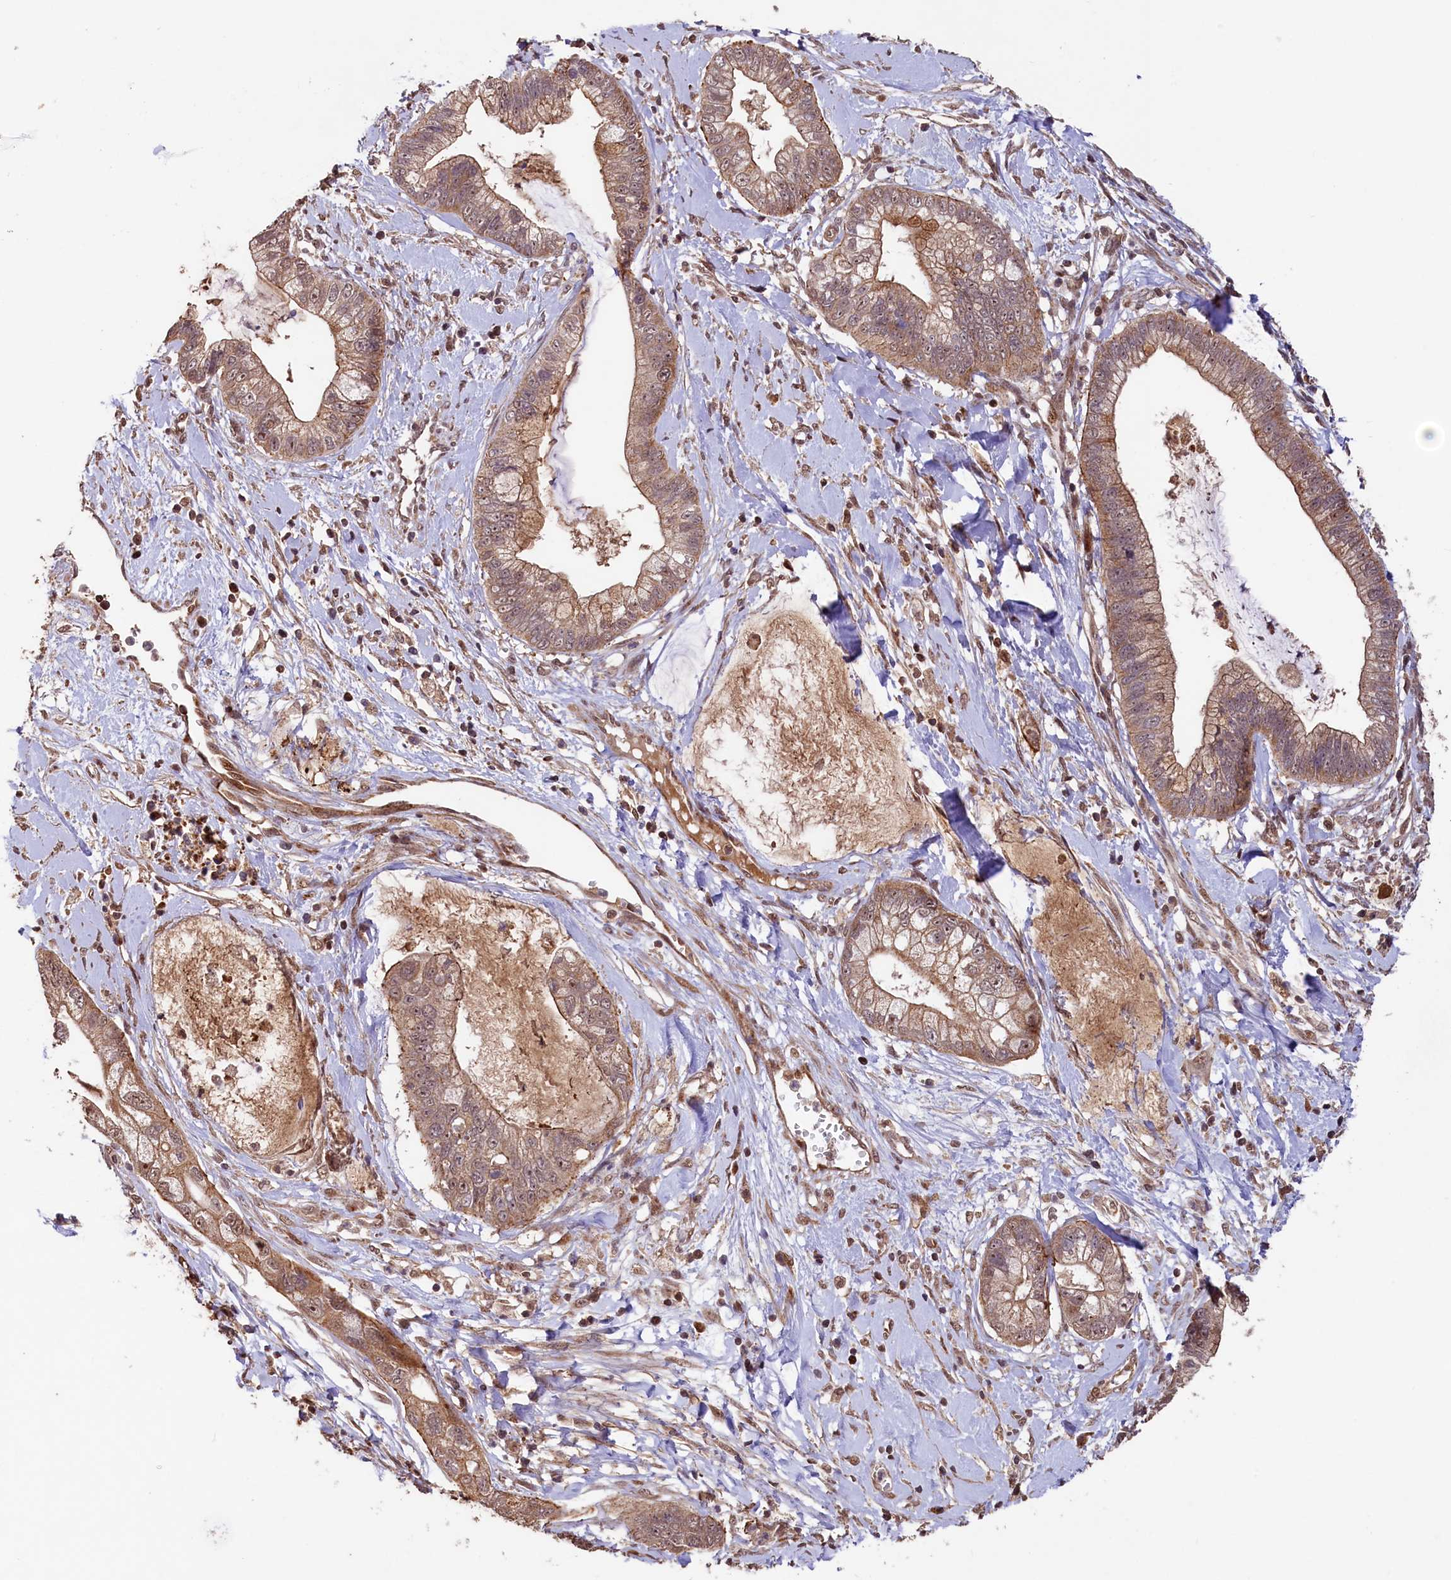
{"staining": {"intensity": "moderate", "quantity": ">75%", "location": "cytoplasmic/membranous,nuclear"}, "tissue": "cervical cancer", "cell_type": "Tumor cells", "image_type": "cancer", "snomed": [{"axis": "morphology", "description": "Adenocarcinoma, NOS"}, {"axis": "topography", "description": "Cervix"}], "caption": "IHC image of human cervical adenocarcinoma stained for a protein (brown), which reveals medium levels of moderate cytoplasmic/membranous and nuclear staining in about >75% of tumor cells.", "gene": "SHPRH", "patient": {"sex": "female", "age": 44}}